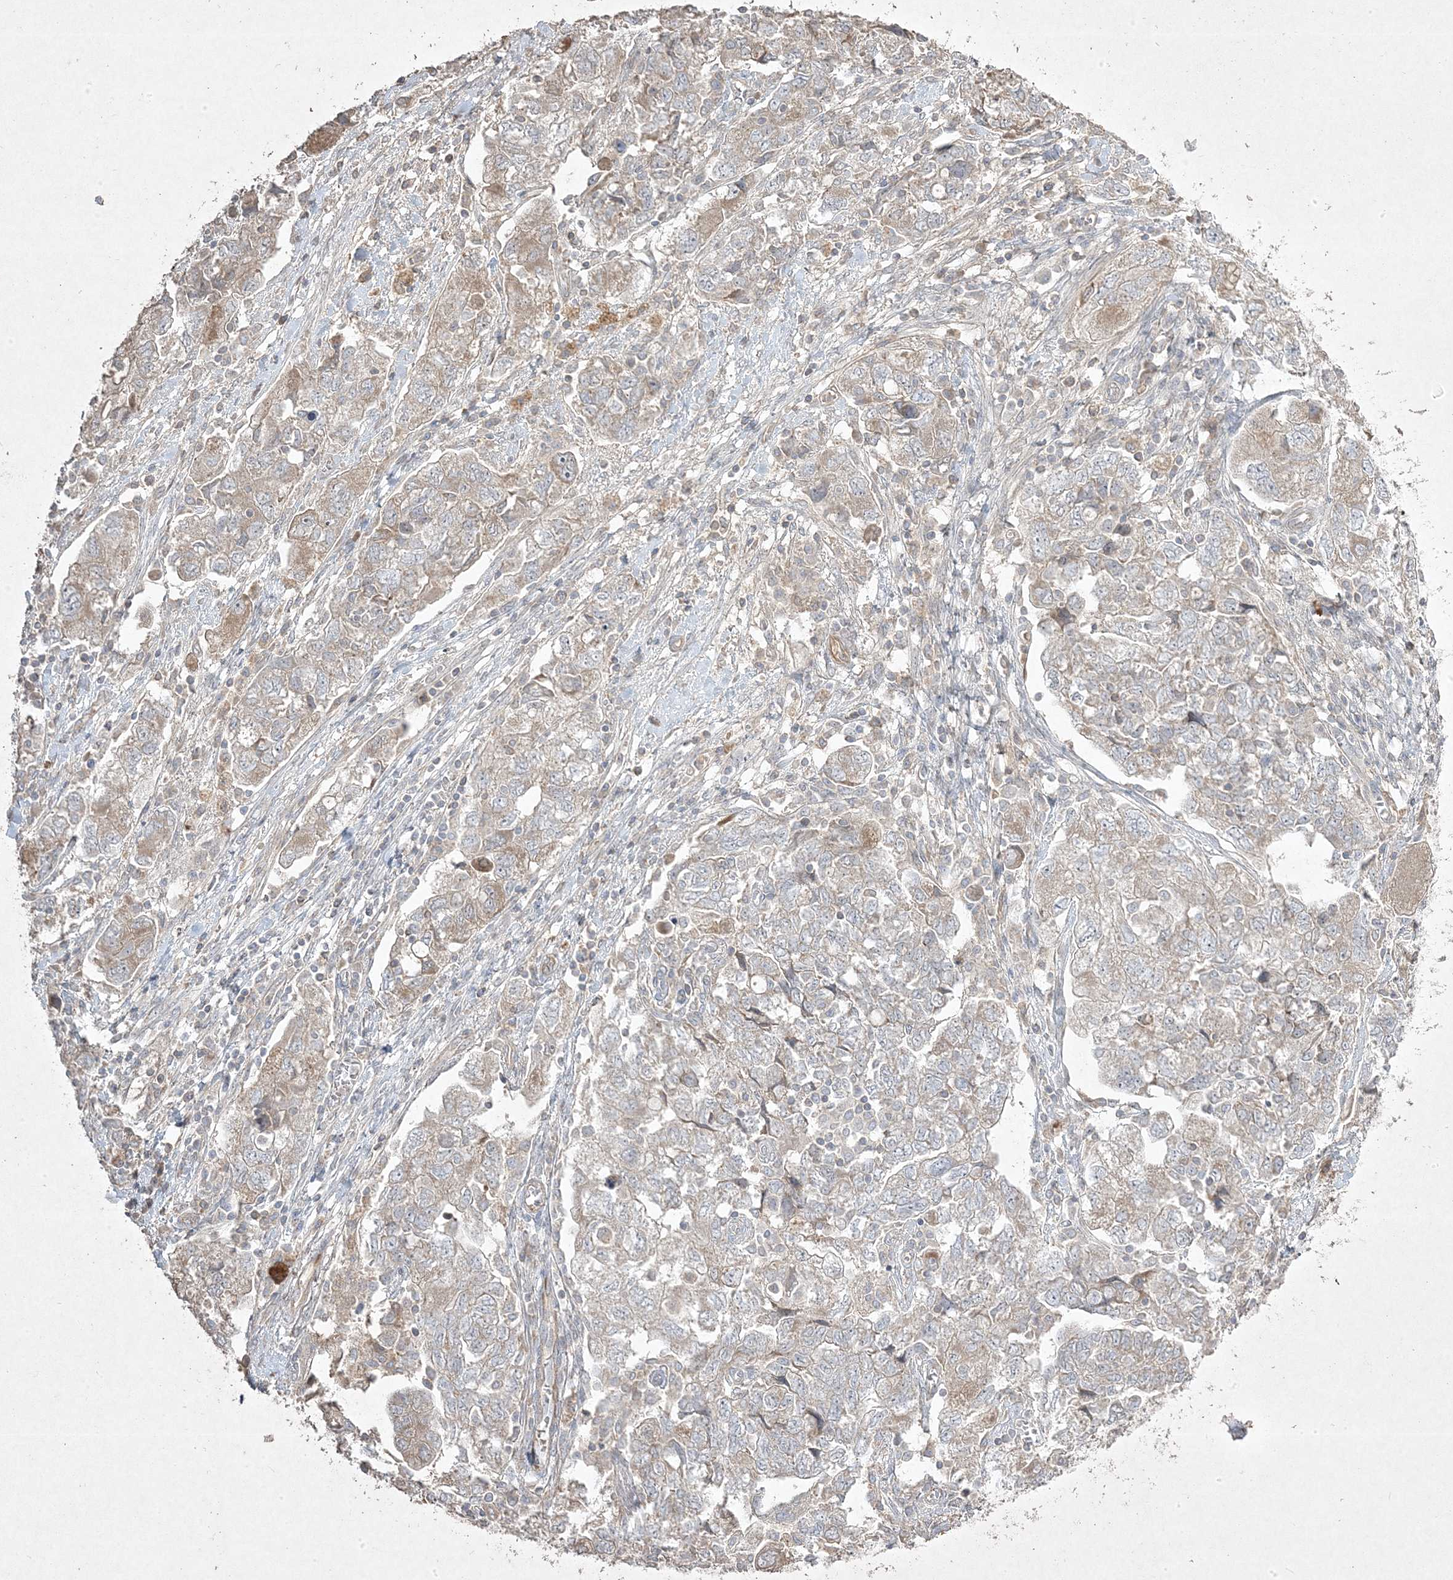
{"staining": {"intensity": "weak", "quantity": "<25%", "location": "cytoplasmic/membranous"}, "tissue": "ovarian cancer", "cell_type": "Tumor cells", "image_type": "cancer", "snomed": [{"axis": "morphology", "description": "Carcinoma, NOS"}, {"axis": "morphology", "description": "Cystadenocarcinoma, serous, NOS"}, {"axis": "topography", "description": "Ovary"}], "caption": "IHC image of neoplastic tissue: ovarian cancer (serous cystadenocarcinoma) stained with DAB reveals no significant protein positivity in tumor cells.", "gene": "RGL4", "patient": {"sex": "female", "age": 69}}